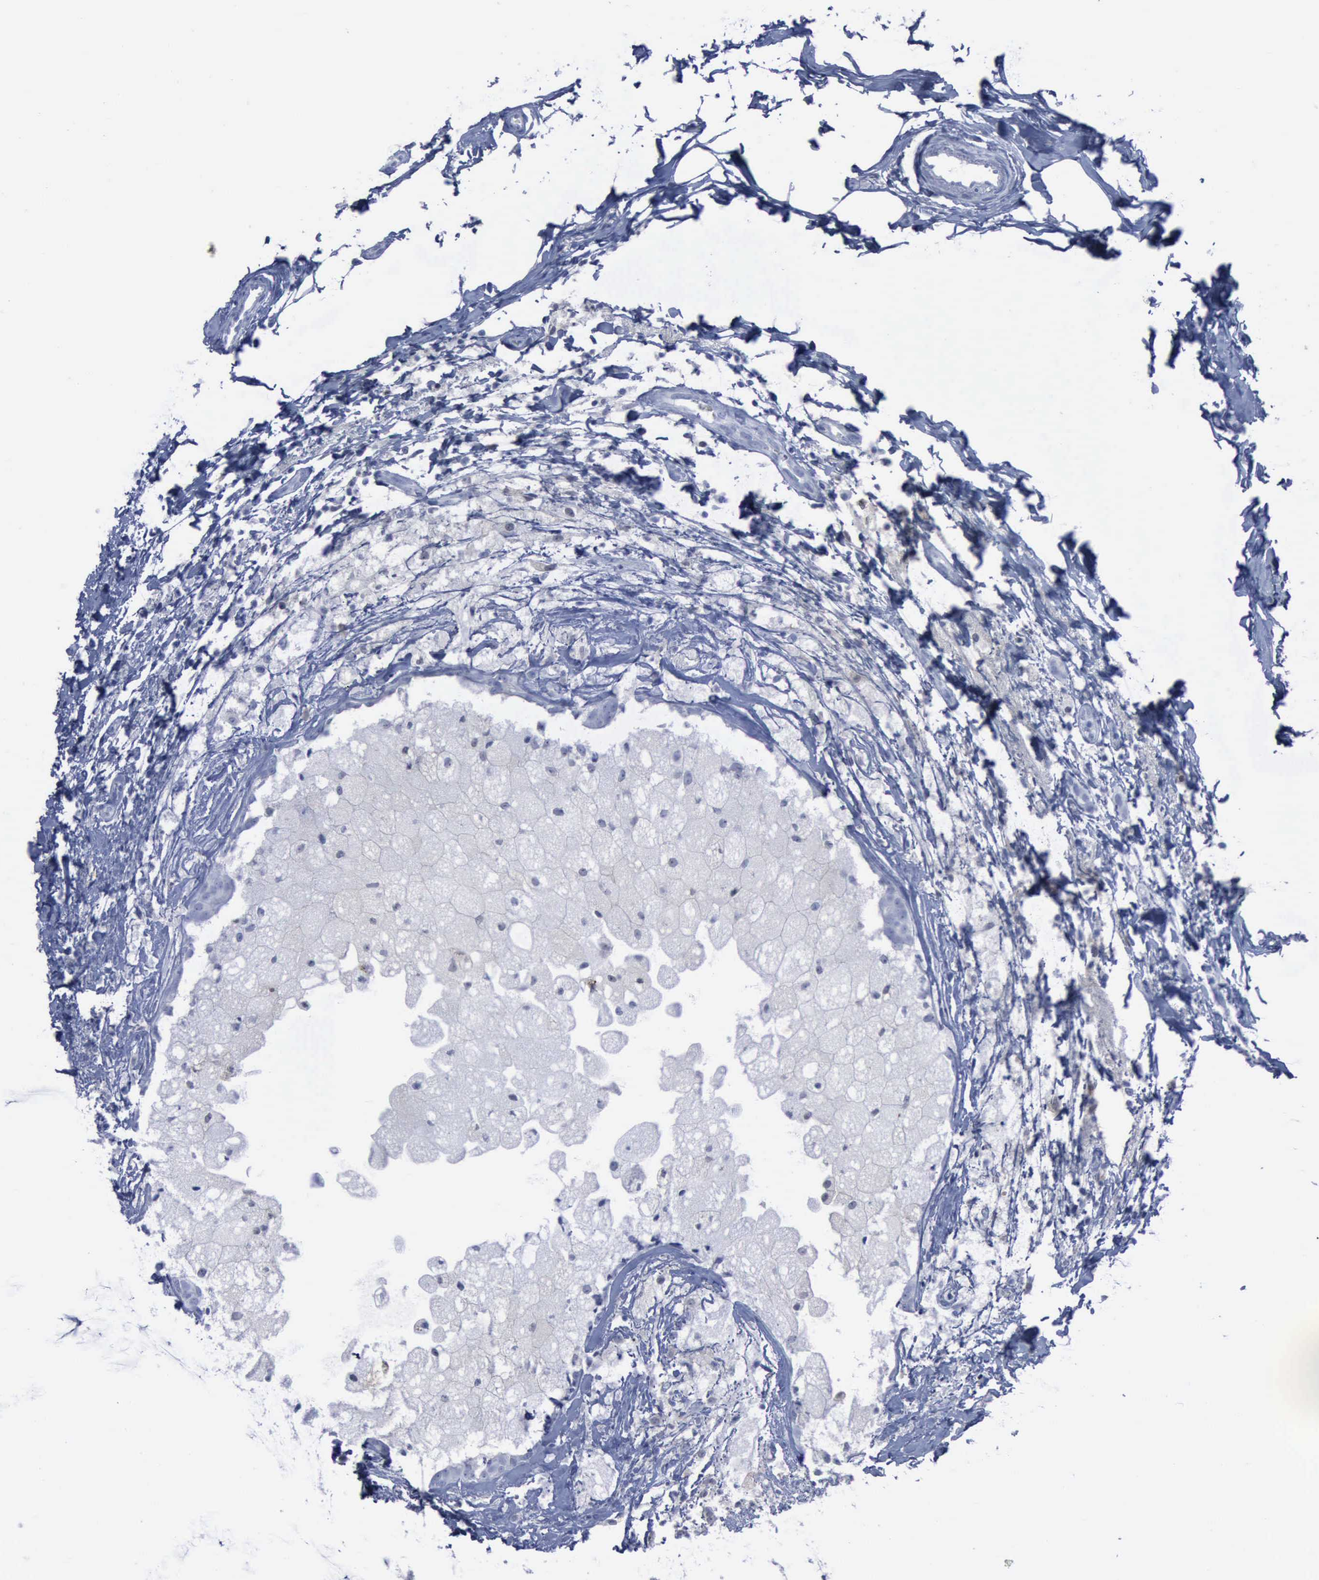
{"staining": {"intensity": "negative", "quantity": "none", "location": "none"}, "tissue": "breast cancer", "cell_type": "Tumor cells", "image_type": "cancer", "snomed": [{"axis": "morphology", "description": "Duct carcinoma"}, {"axis": "topography", "description": "Breast"}], "caption": "Tumor cells show no significant staining in infiltrating ductal carcinoma (breast).", "gene": "CSTA", "patient": {"sex": "female", "age": 54}}